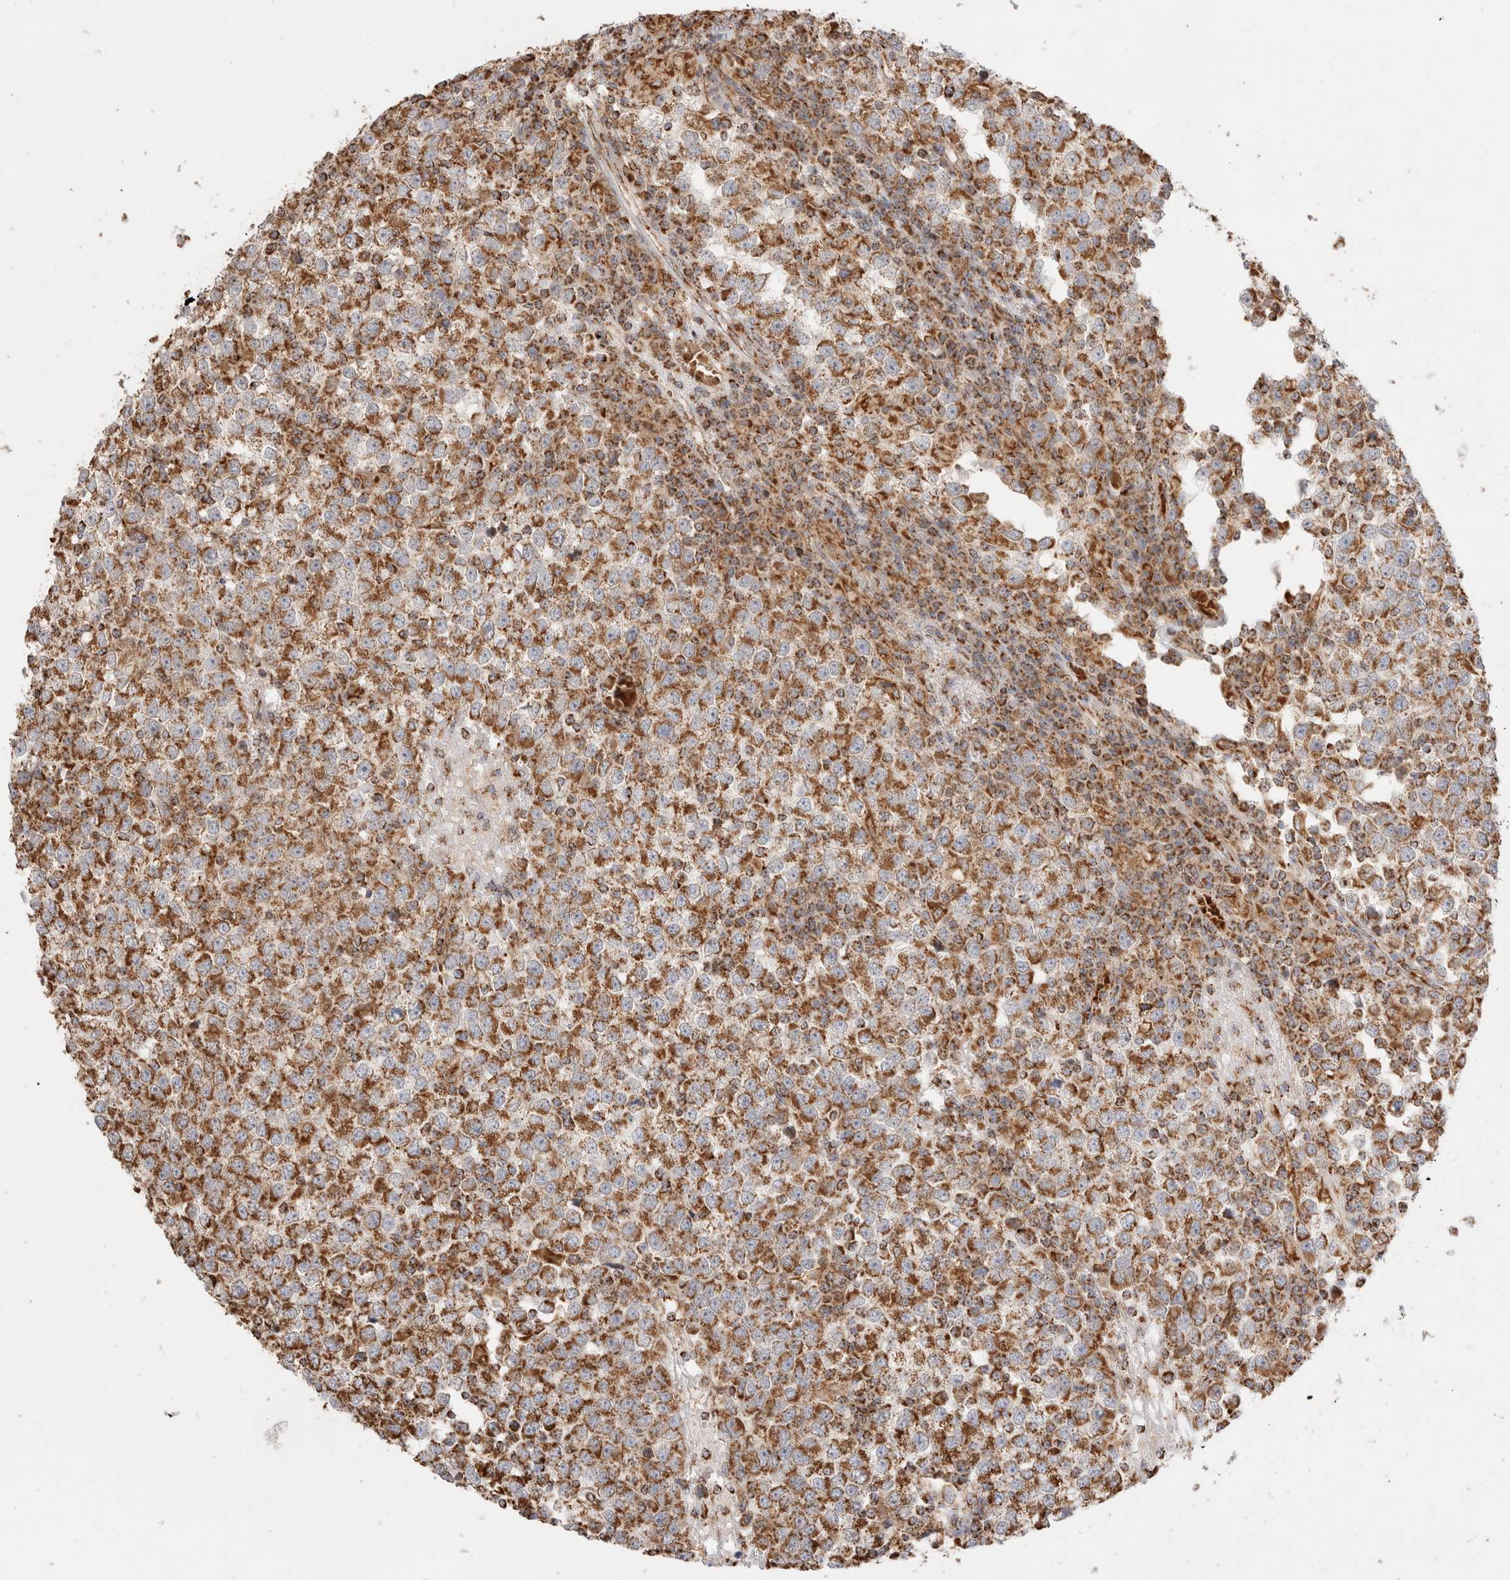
{"staining": {"intensity": "moderate", "quantity": ">75%", "location": "cytoplasmic/membranous"}, "tissue": "testis cancer", "cell_type": "Tumor cells", "image_type": "cancer", "snomed": [{"axis": "morphology", "description": "Seminoma, NOS"}, {"axis": "topography", "description": "Testis"}], "caption": "Immunohistochemical staining of testis cancer (seminoma) shows moderate cytoplasmic/membranous protein positivity in approximately >75% of tumor cells.", "gene": "TMPPE", "patient": {"sex": "male", "age": 65}}